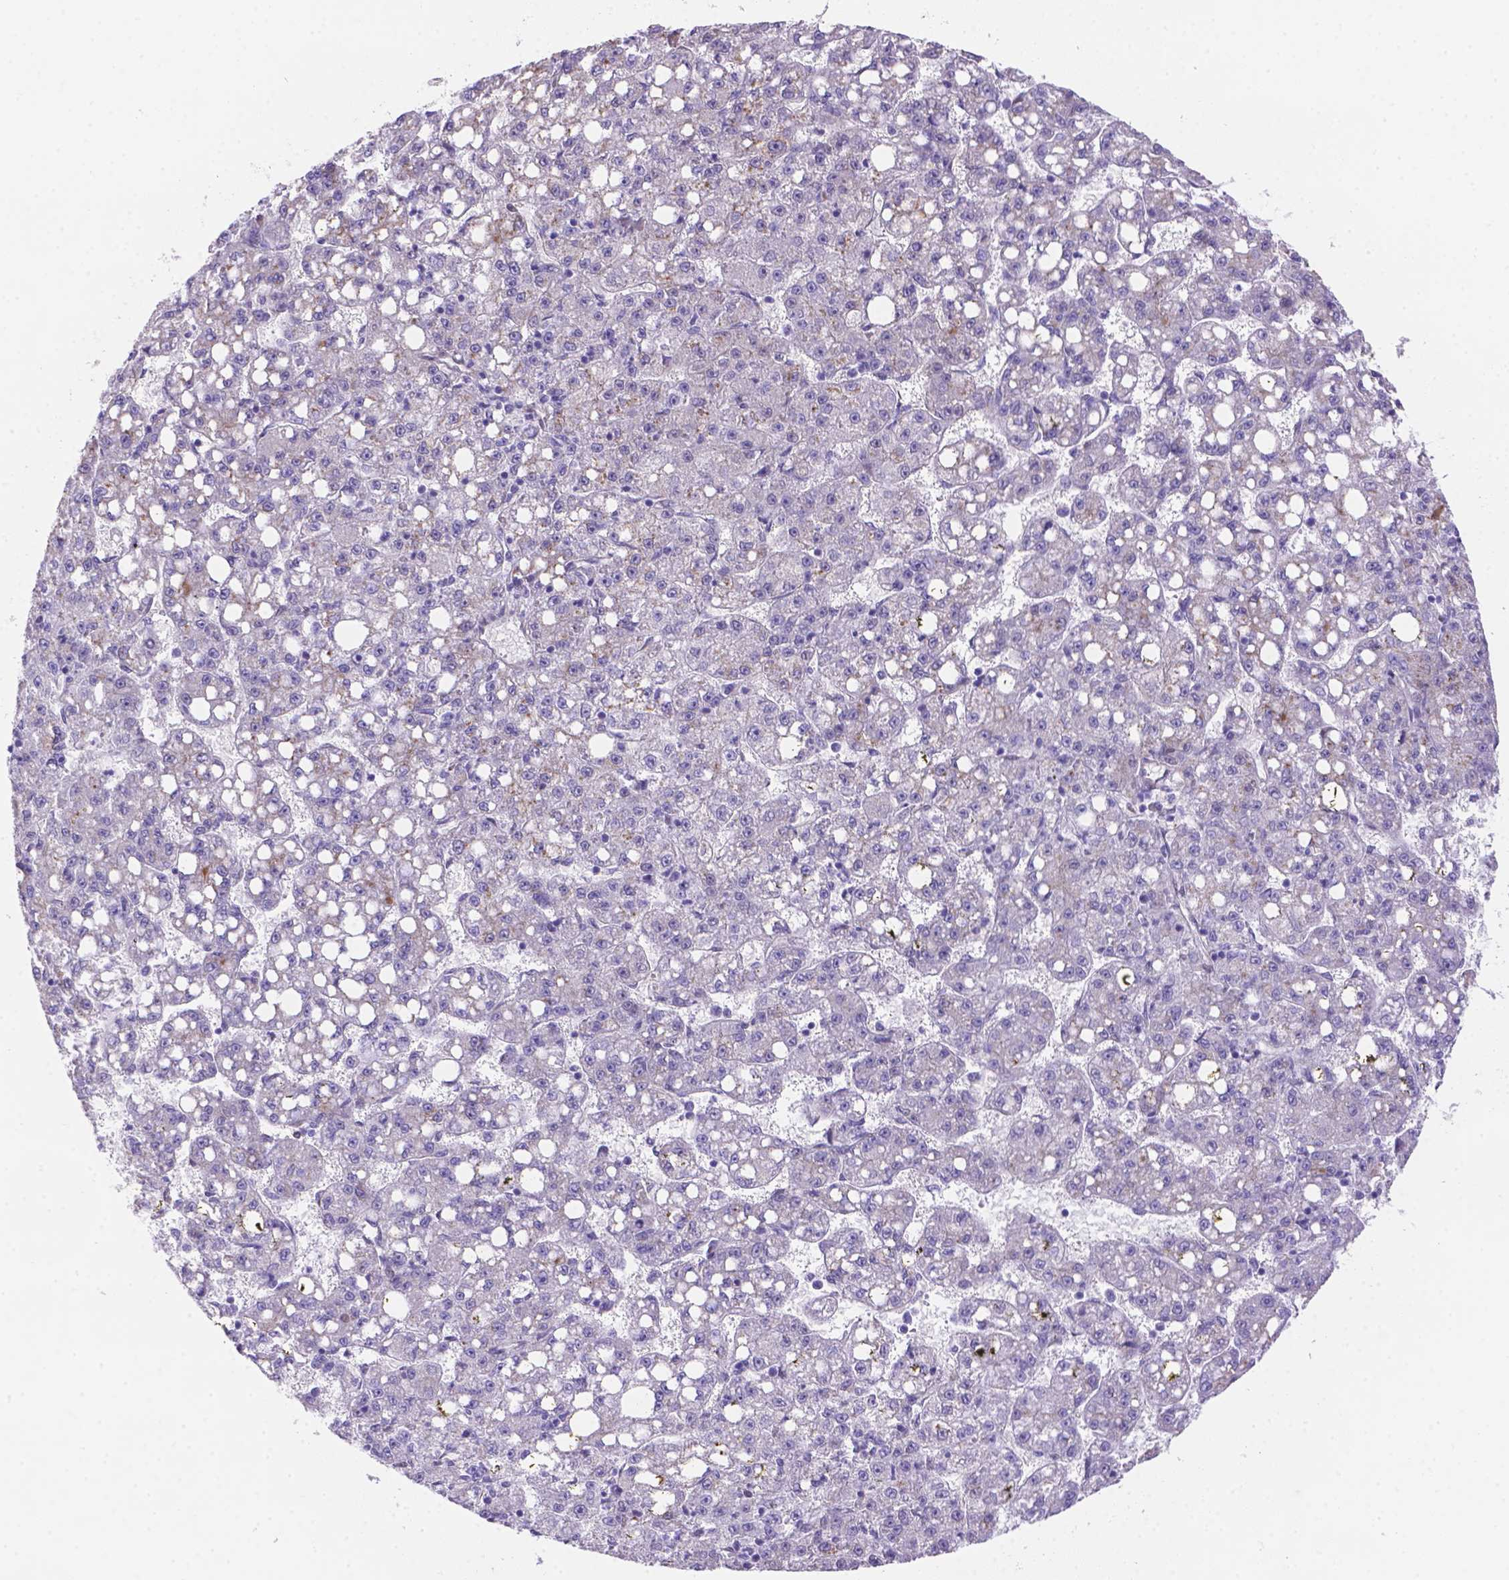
{"staining": {"intensity": "negative", "quantity": "none", "location": "none"}, "tissue": "liver cancer", "cell_type": "Tumor cells", "image_type": "cancer", "snomed": [{"axis": "morphology", "description": "Carcinoma, Hepatocellular, NOS"}, {"axis": "topography", "description": "Liver"}], "caption": "Human hepatocellular carcinoma (liver) stained for a protein using immunohistochemistry (IHC) shows no positivity in tumor cells.", "gene": "YAP1", "patient": {"sex": "female", "age": 65}}